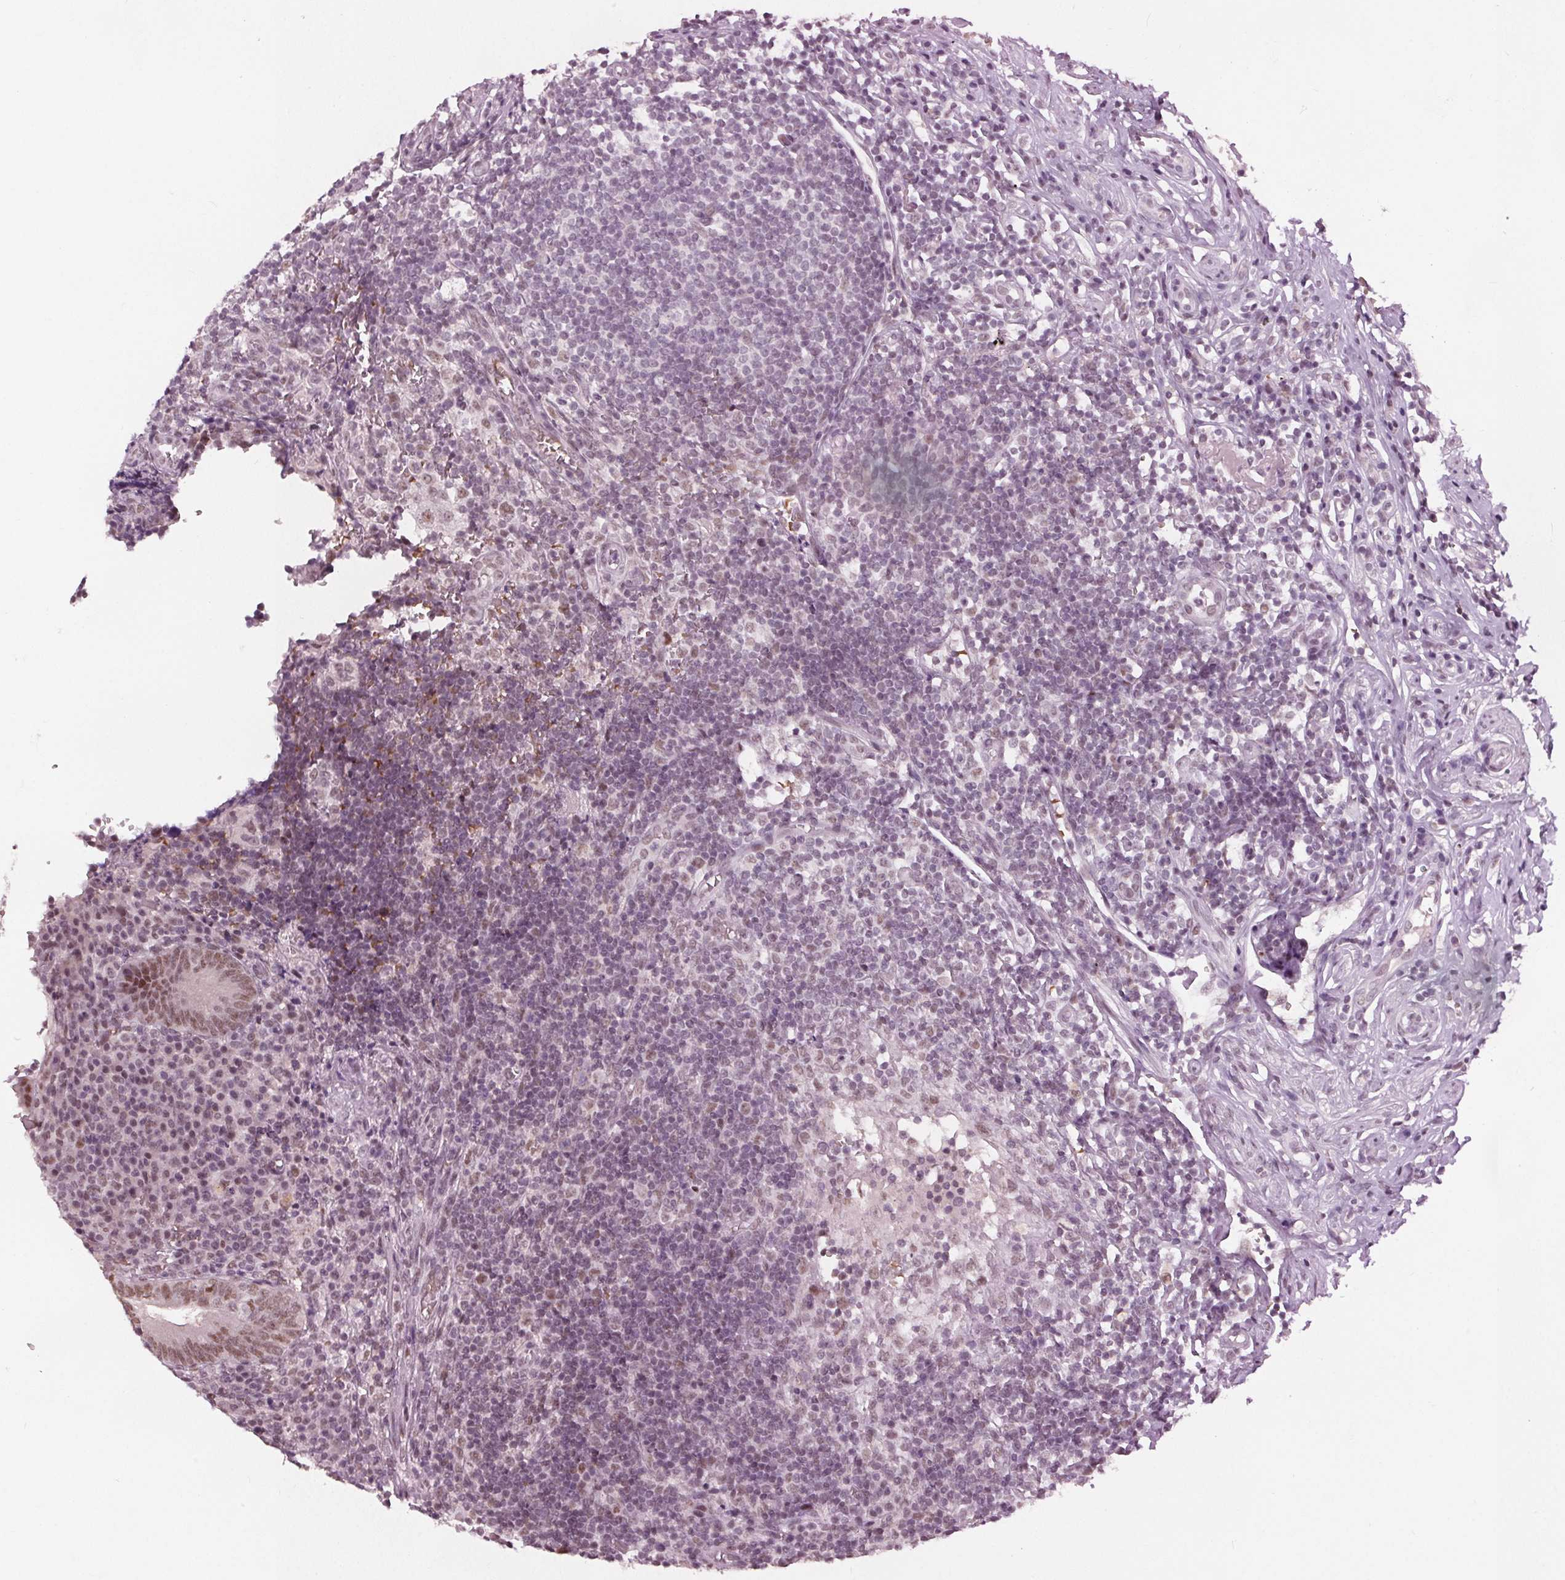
{"staining": {"intensity": "moderate", "quantity": ">75%", "location": "nuclear"}, "tissue": "appendix", "cell_type": "Glandular cells", "image_type": "normal", "snomed": [{"axis": "morphology", "description": "Normal tissue, NOS"}, {"axis": "topography", "description": "Appendix"}], "caption": "Appendix stained with immunohistochemistry reveals moderate nuclear positivity in about >75% of glandular cells.", "gene": "IWS1", "patient": {"sex": "male", "age": 18}}